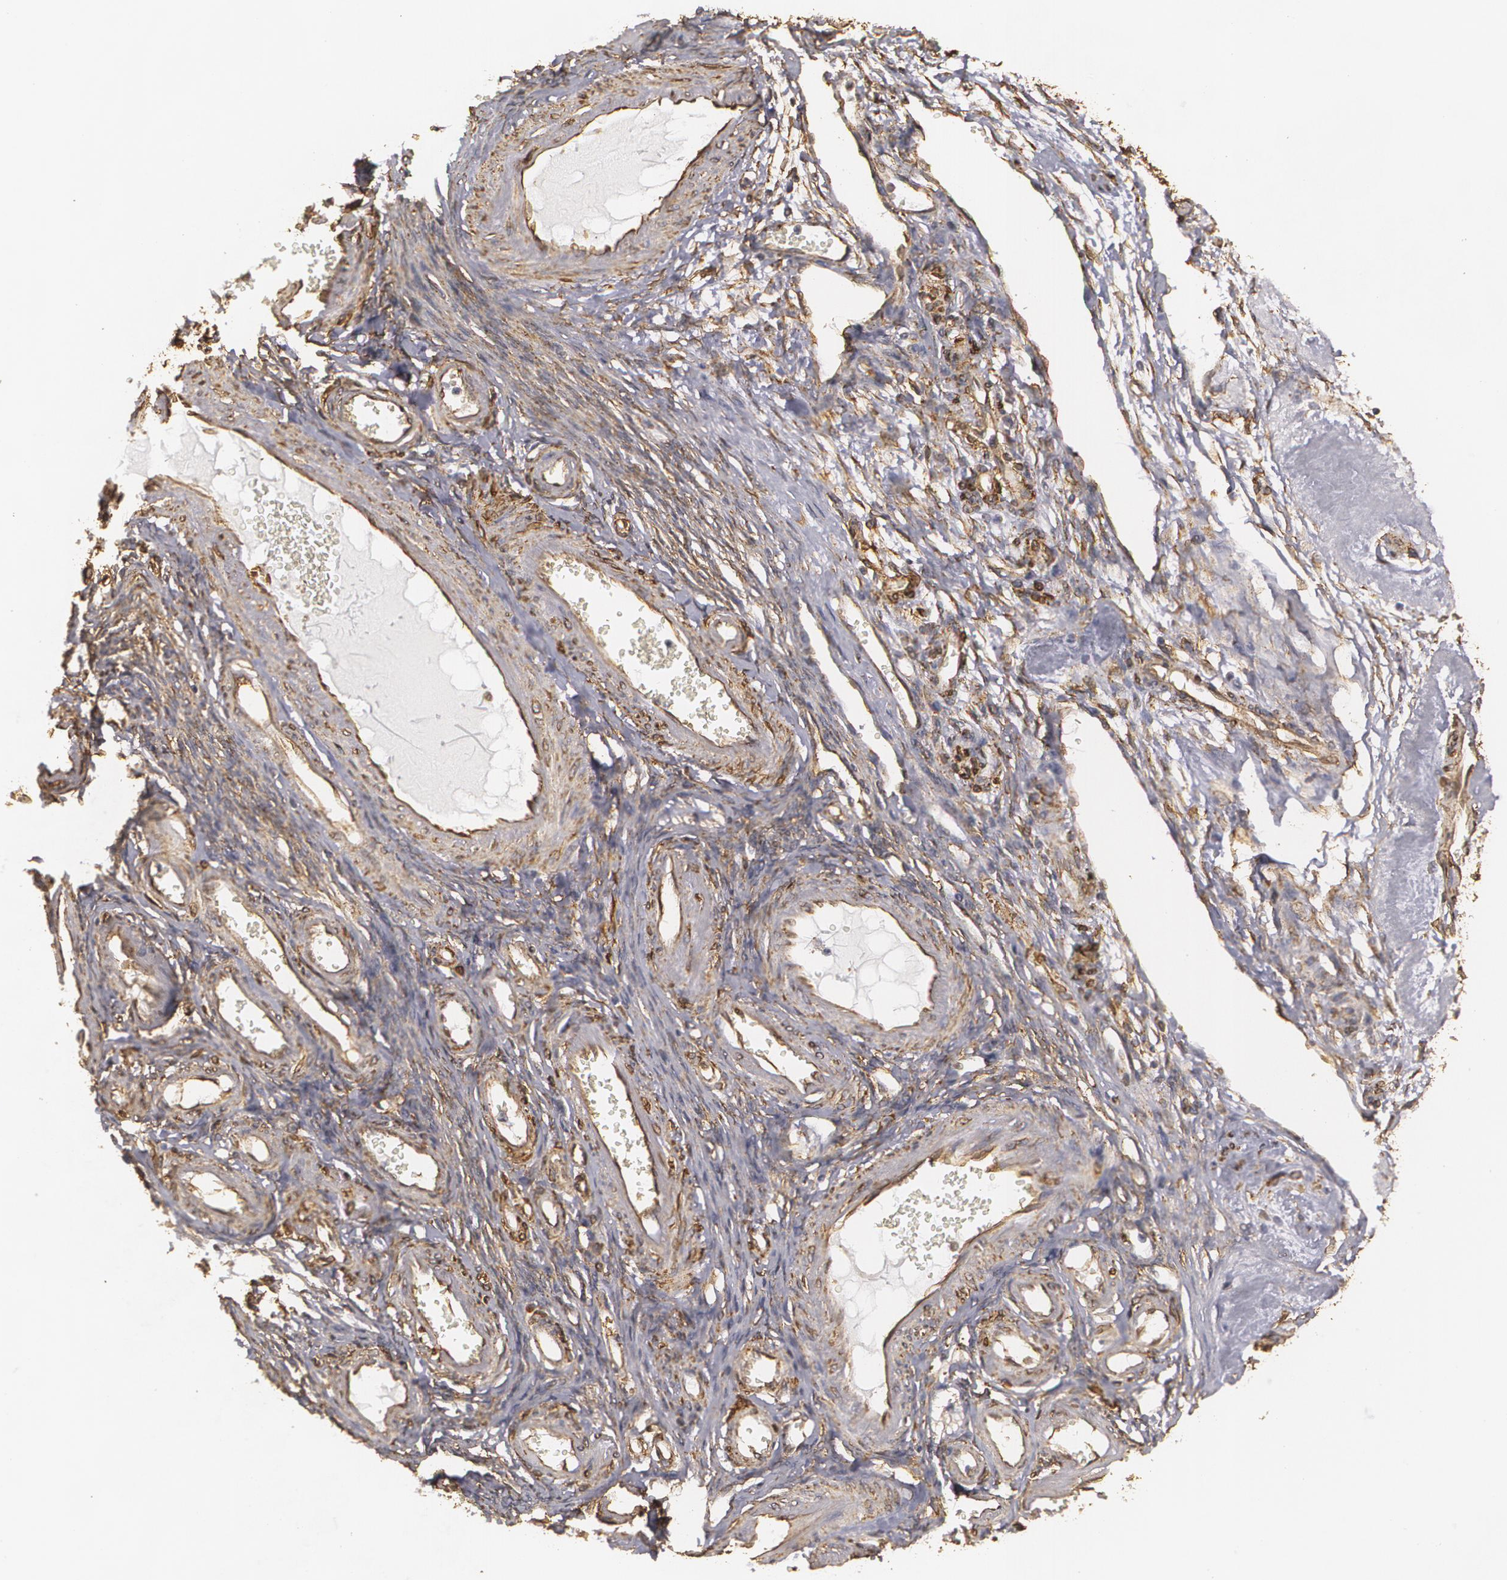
{"staining": {"intensity": "weak", "quantity": "25%-75%", "location": "cytoplasmic/membranous"}, "tissue": "ovarian cancer", "cell_type": "Tumor cells", "image_type": "cancer", "snomed": [{"axis": "morphology", "description": "Cystadenocarcinoma, mucinous, NOS"}, {"axis": "topography", "description": "Ovary"}], "caption": "About 25%-75% of tumor cells in ovarian cancer display weak cytoplasmic/membranous protein staining as visualized by brown immunohistochemical staining.", "gene": "CYB5R3", "patient": {"sex": "female", "age": 57}}